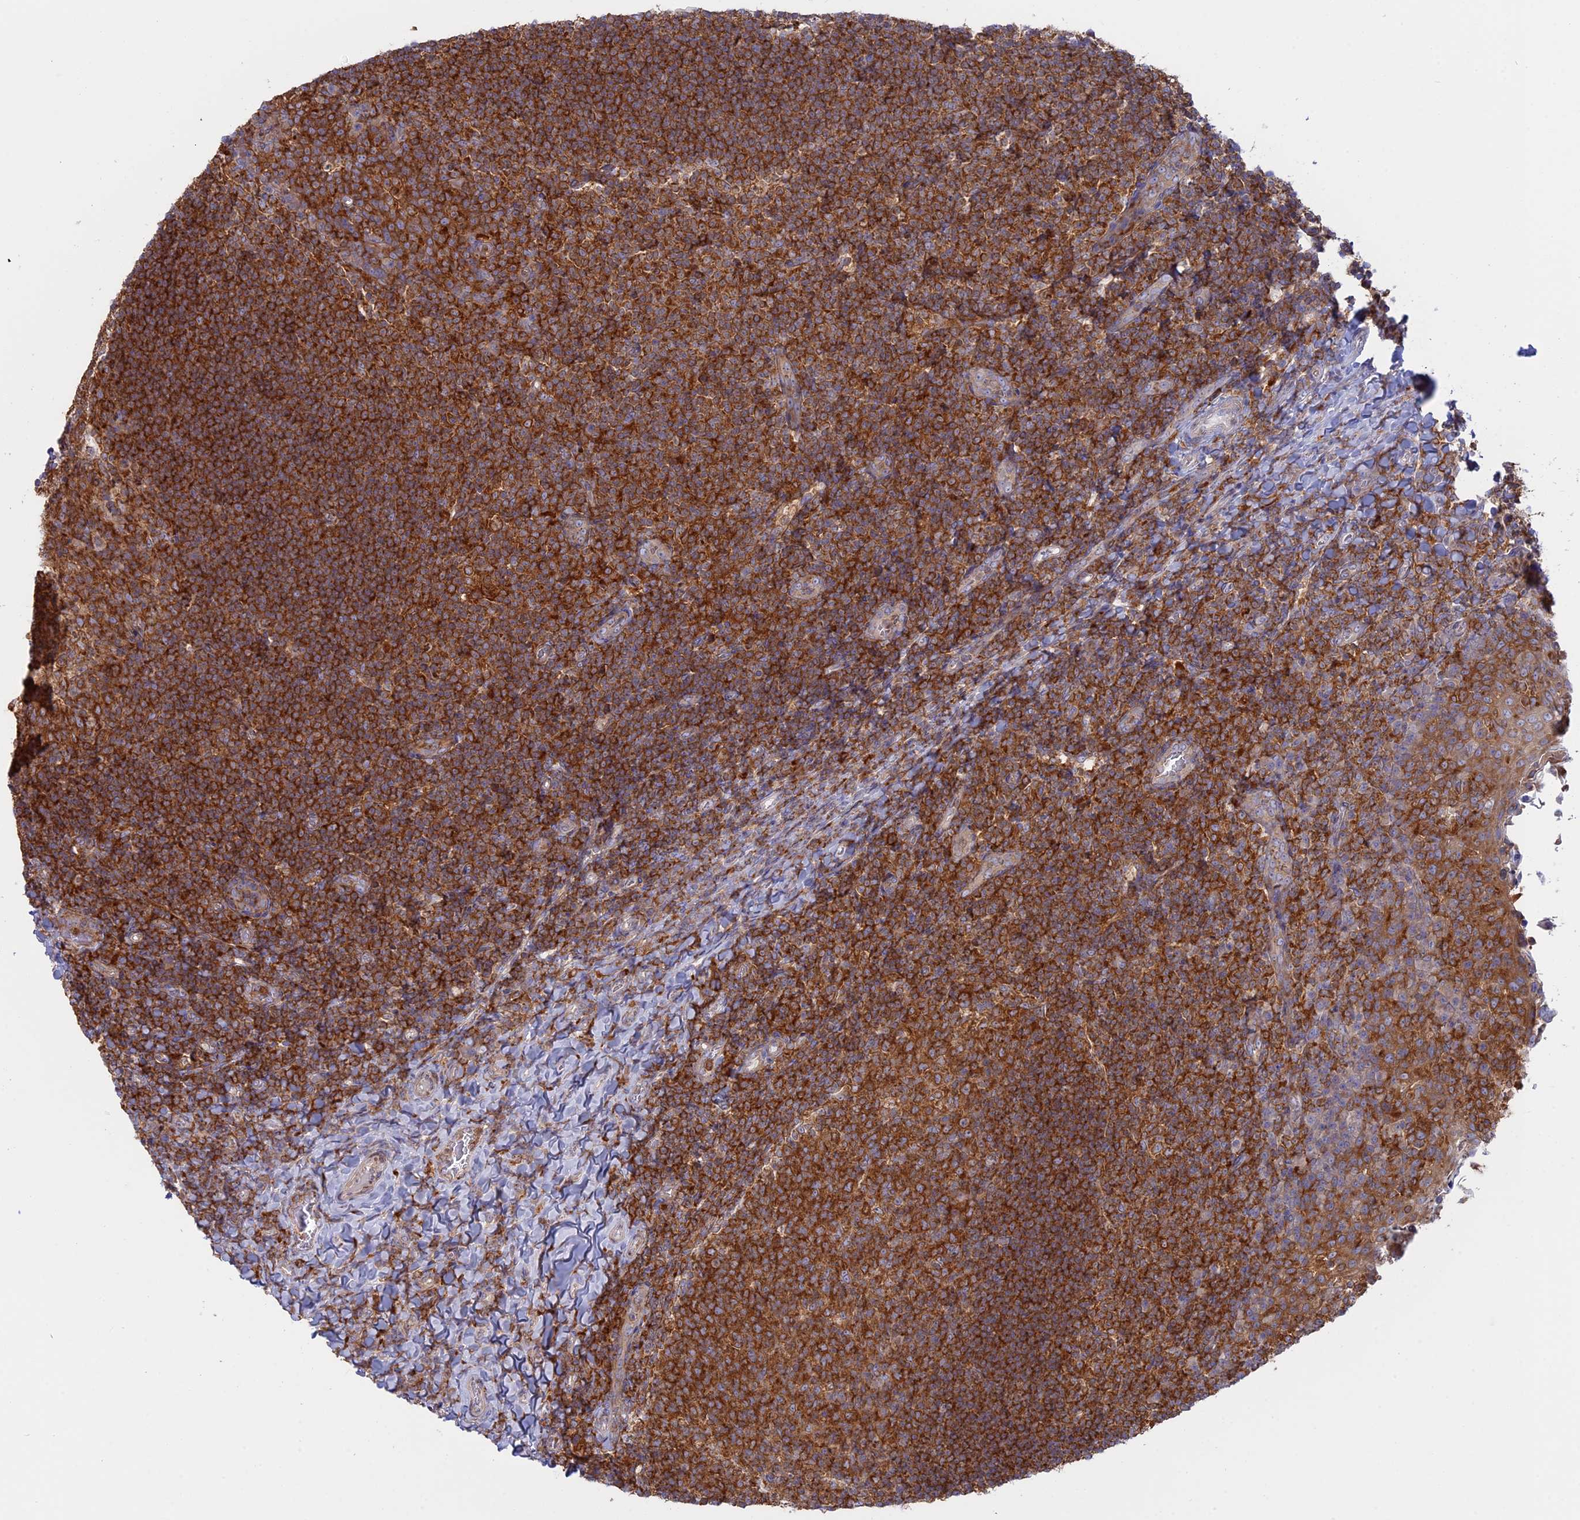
{"staining": {"intensity": "strong", "quantity": ">75%", "location": "cytoplasmic/membranous"}, "tissue": "tonsil", "cell_type": "Germinal center cells", "image_type": "normal", "snomed": [{"axis": "morphology", "description": "Normal tissue, NOS"}, {"axis": "topography", "description": "Tonsil"}], "caption": "Immunohistochemical staining of unremarkable human tonsil shows high levels of strong cytoplasmic/membranous staining in approximately >75% of germinal center cells. (IHC, brightfield microscopy, high magnification).", "gene": "GMIP", "patient": {"sex": "female", "age": 10}}